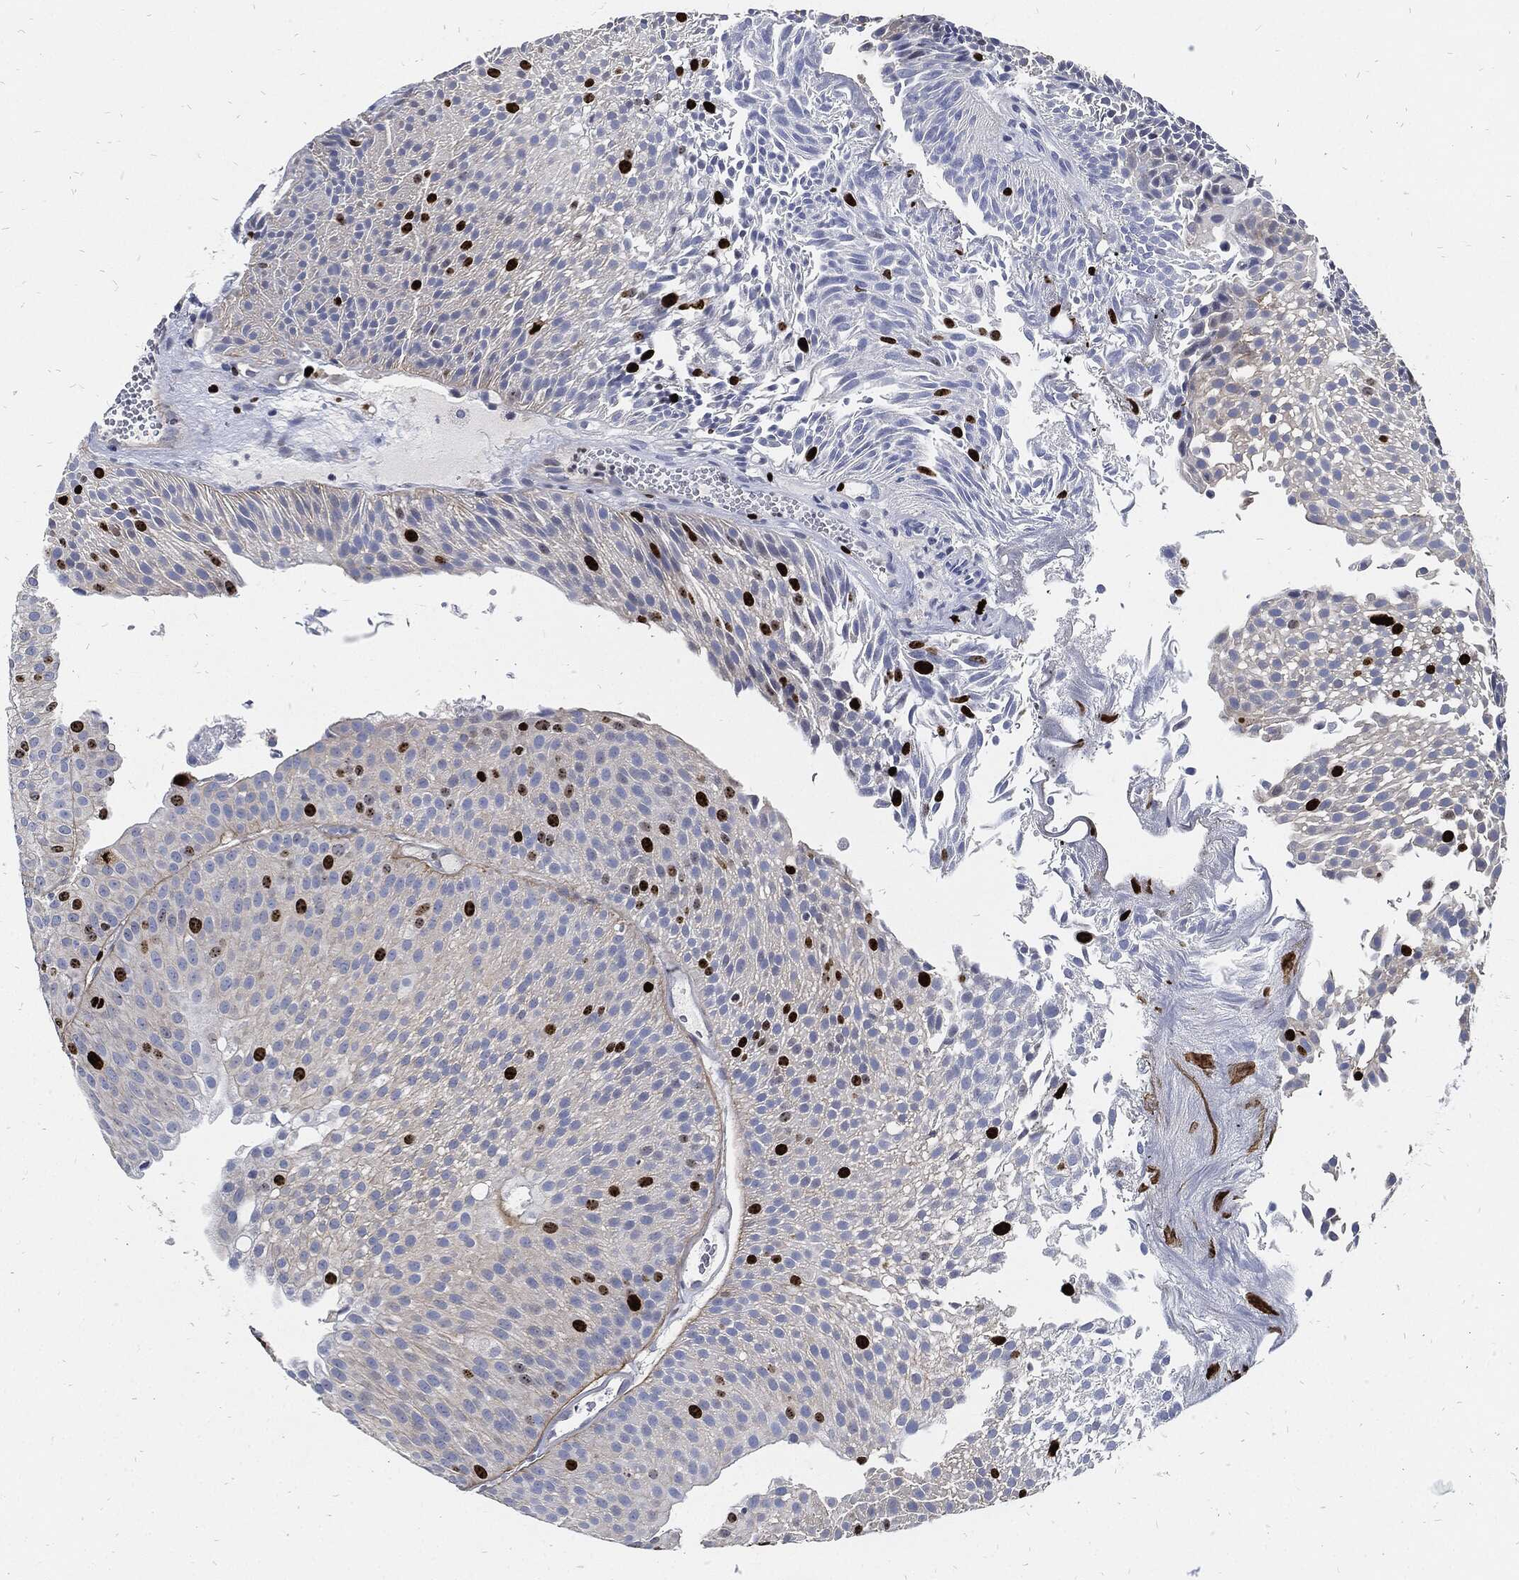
{"staining": {"intensity": "strong", "quantity": "<25%", "location": "nuclear"}, "tissue": "urothelial cancer", "cell_type": "Tumor cells", "image_type": "cancer", "snomed": [{"axis": "morphology", "description": "Urothelial carcinoma, Low grade"}, {"axis": "topography", "description": "Urinary bladder"}], "caption": "IHC staining of urothelial carcinoma (low-grade), which exhibits medium levels of strong nuclear positivity in approximately <25% of tumor cells indicating strong nuclear protein staining. The staining was performed using DAB (3,3'-diaminobenzidine) (brown) for protein detection and nuclei were counterstained in hematoxylin (blue).", "gene": "MKI67", "patient": {"sex": "male", "age": 65}}